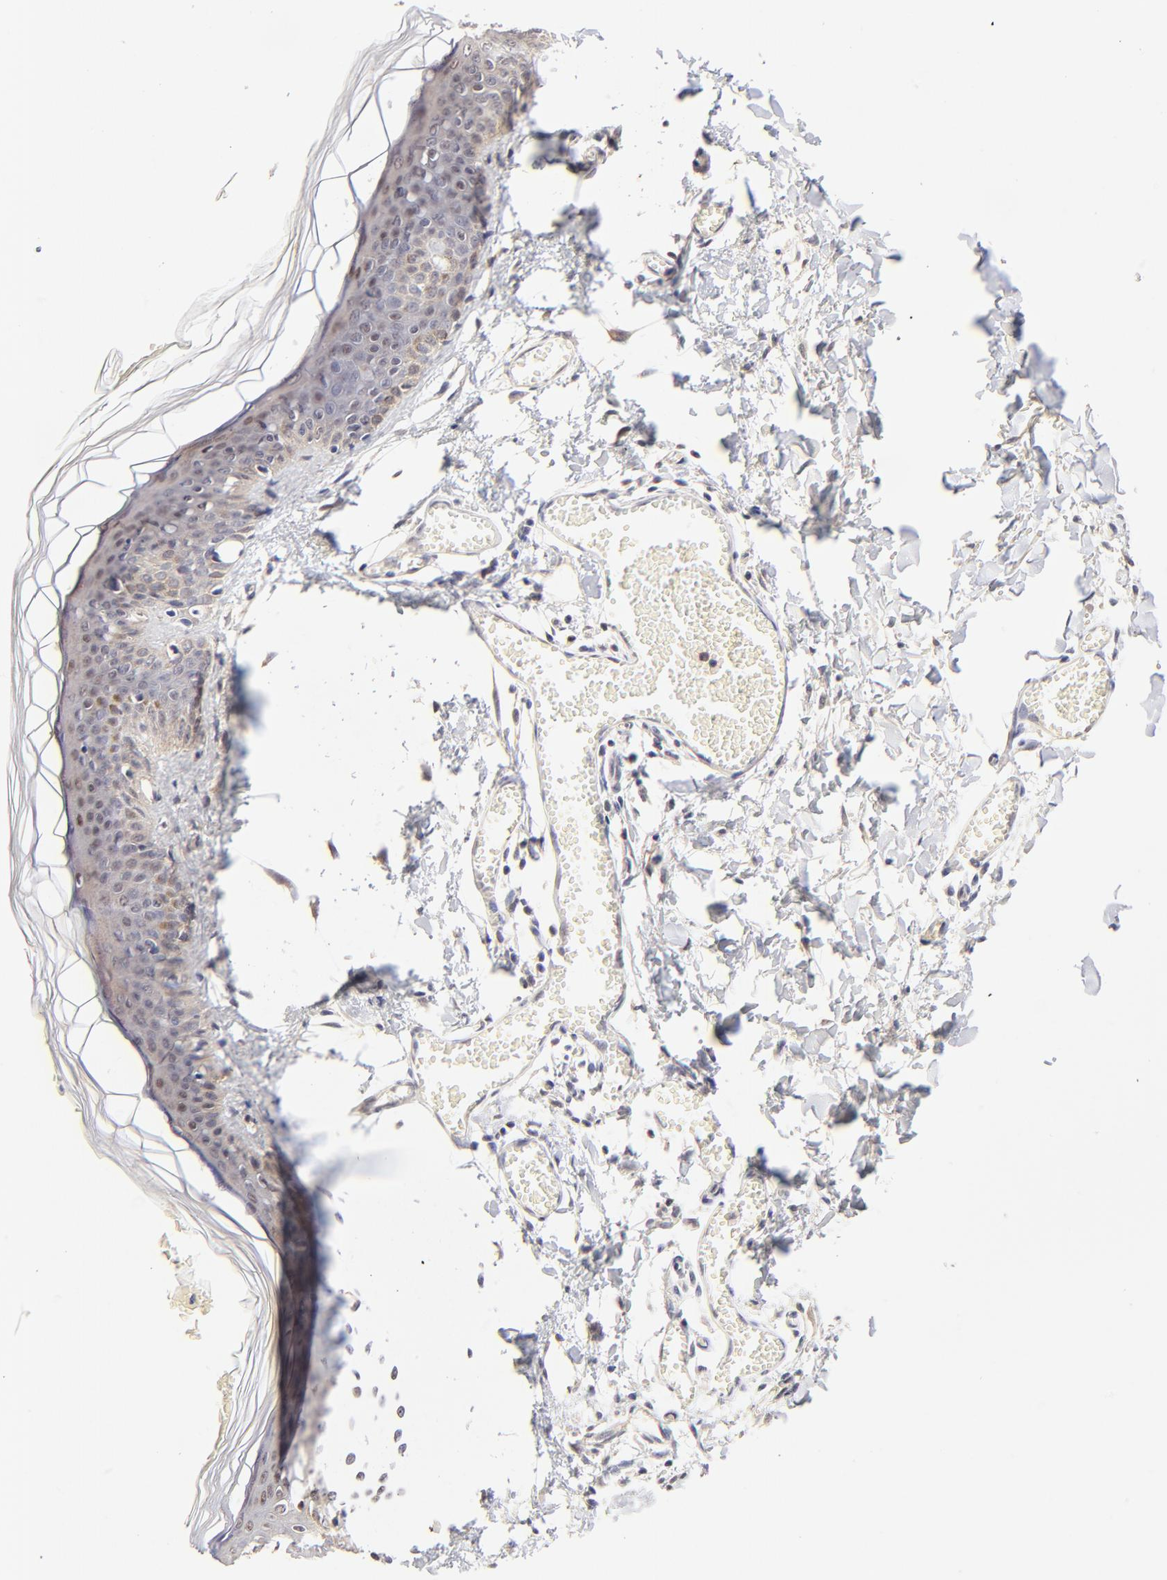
{"staining": {"intensity": "negative", "quantity": "none", "location": "none"}, "tissue": "skin", "cell_type": "Fibroblasts", "image_type": "normal", "snomed": [{"axis": "morphology", "description": "Normal tissue, NOS"}, {"axis": "morphology", "description": "Sarcoma, NOS"}, {"axis": "topography", "description": "Skin"}, {"axis": "topography", "description": "Soft tissue"}], "caption": "Immunohistochemical staining of benign skin reveals no significant staining in fibroblasts.", "gene": "ZNF10", "patient": {"sex": "female", "age": 51}}